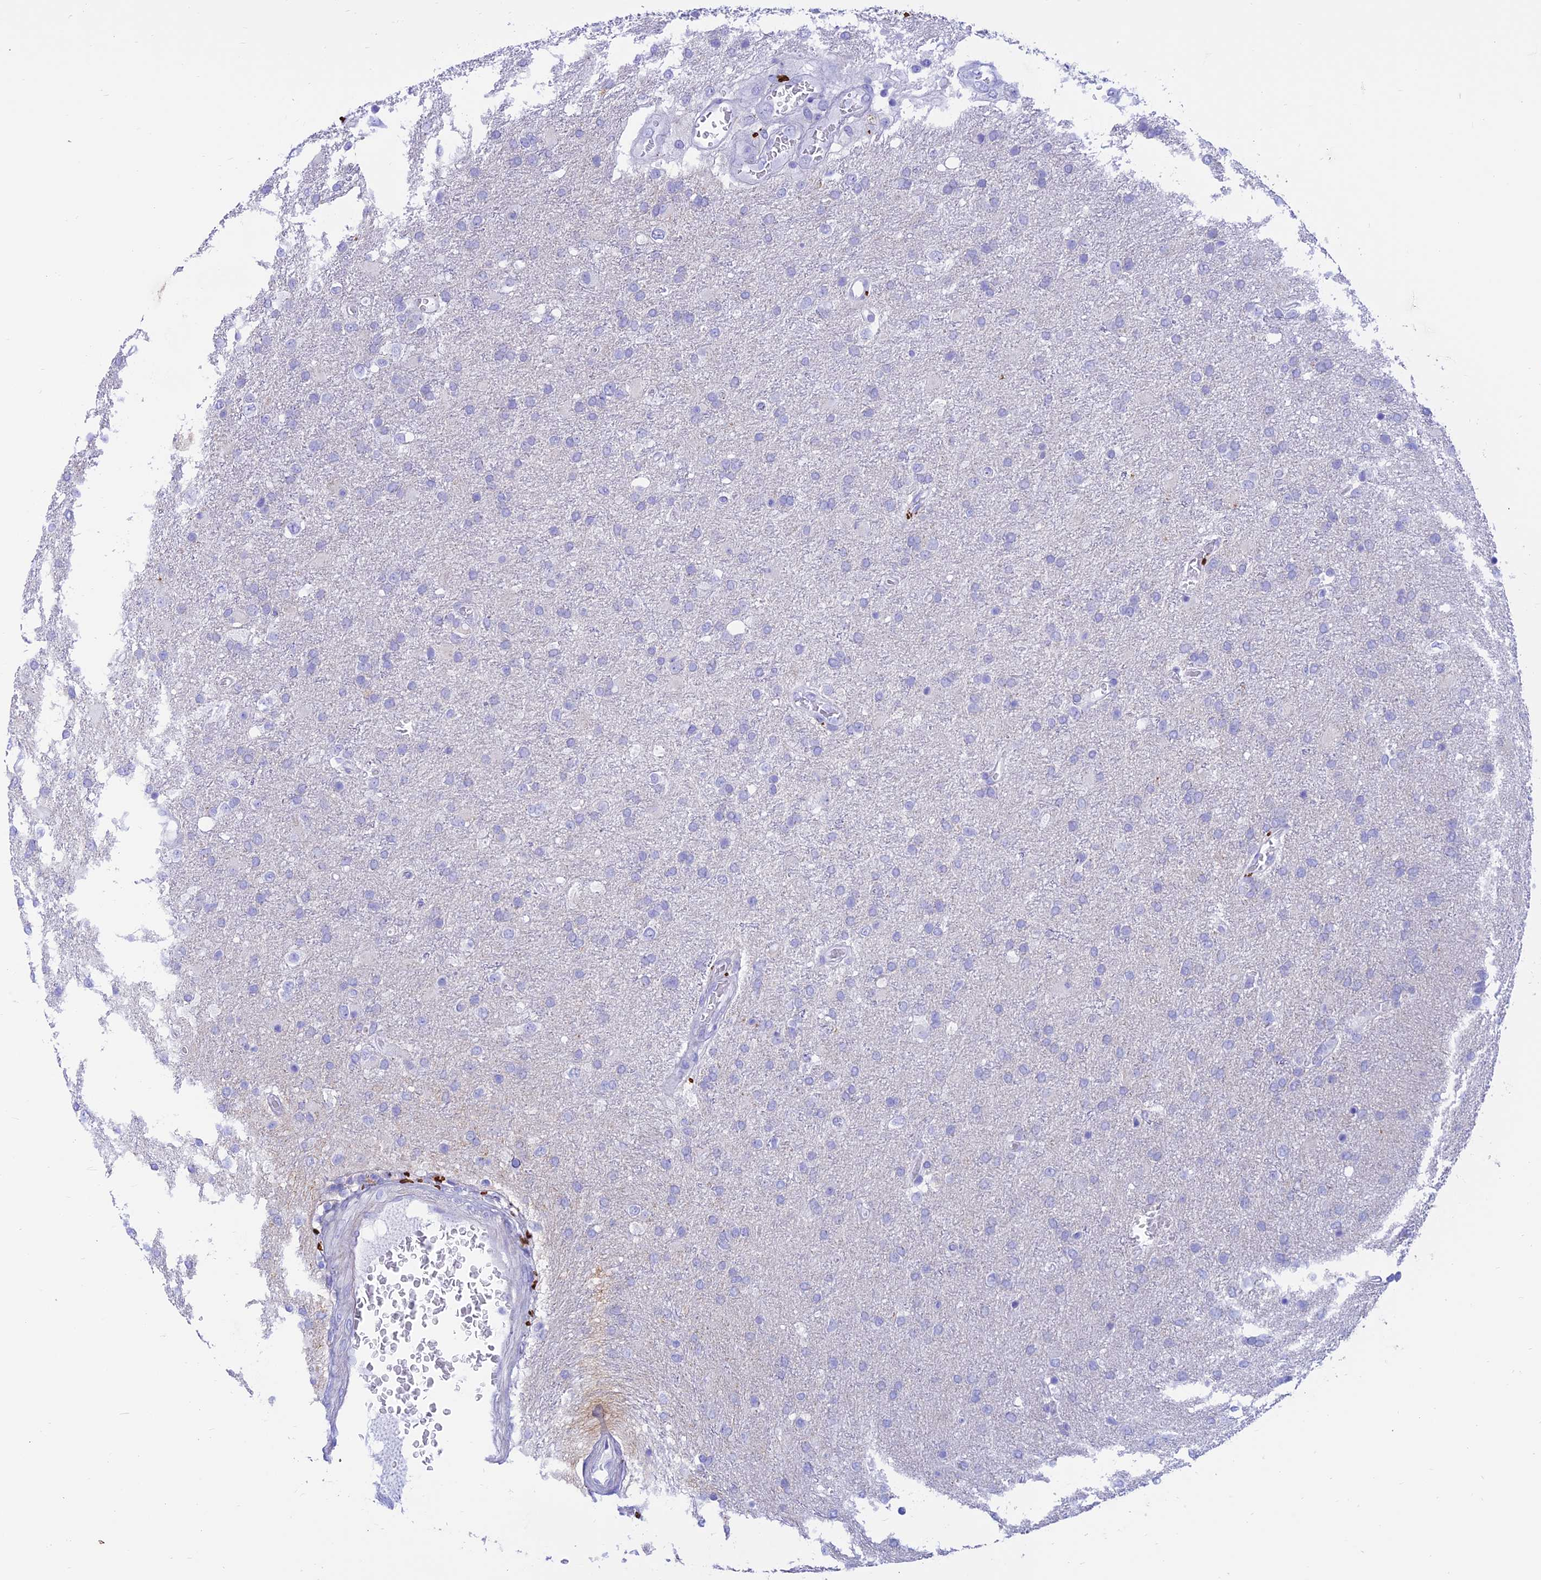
{"staining": {"intensity": "negative", "quantity": "none", "location": "none"}, "tissue": "glioma", "cell_type": "Tumor cells", "image_type": "cancer", "snomed": [{"axis": "morphology", "description": "Glioma, malignant, High grade"}, {"axis": "topography", "description": "Brain"}], "caption": "Malignant glioma (high-grade) was stained to show a protein in brown. There is no significant staining in tumor cells.", "gene": "PRNP", "patient": {"sex": "female", "age": 74}}